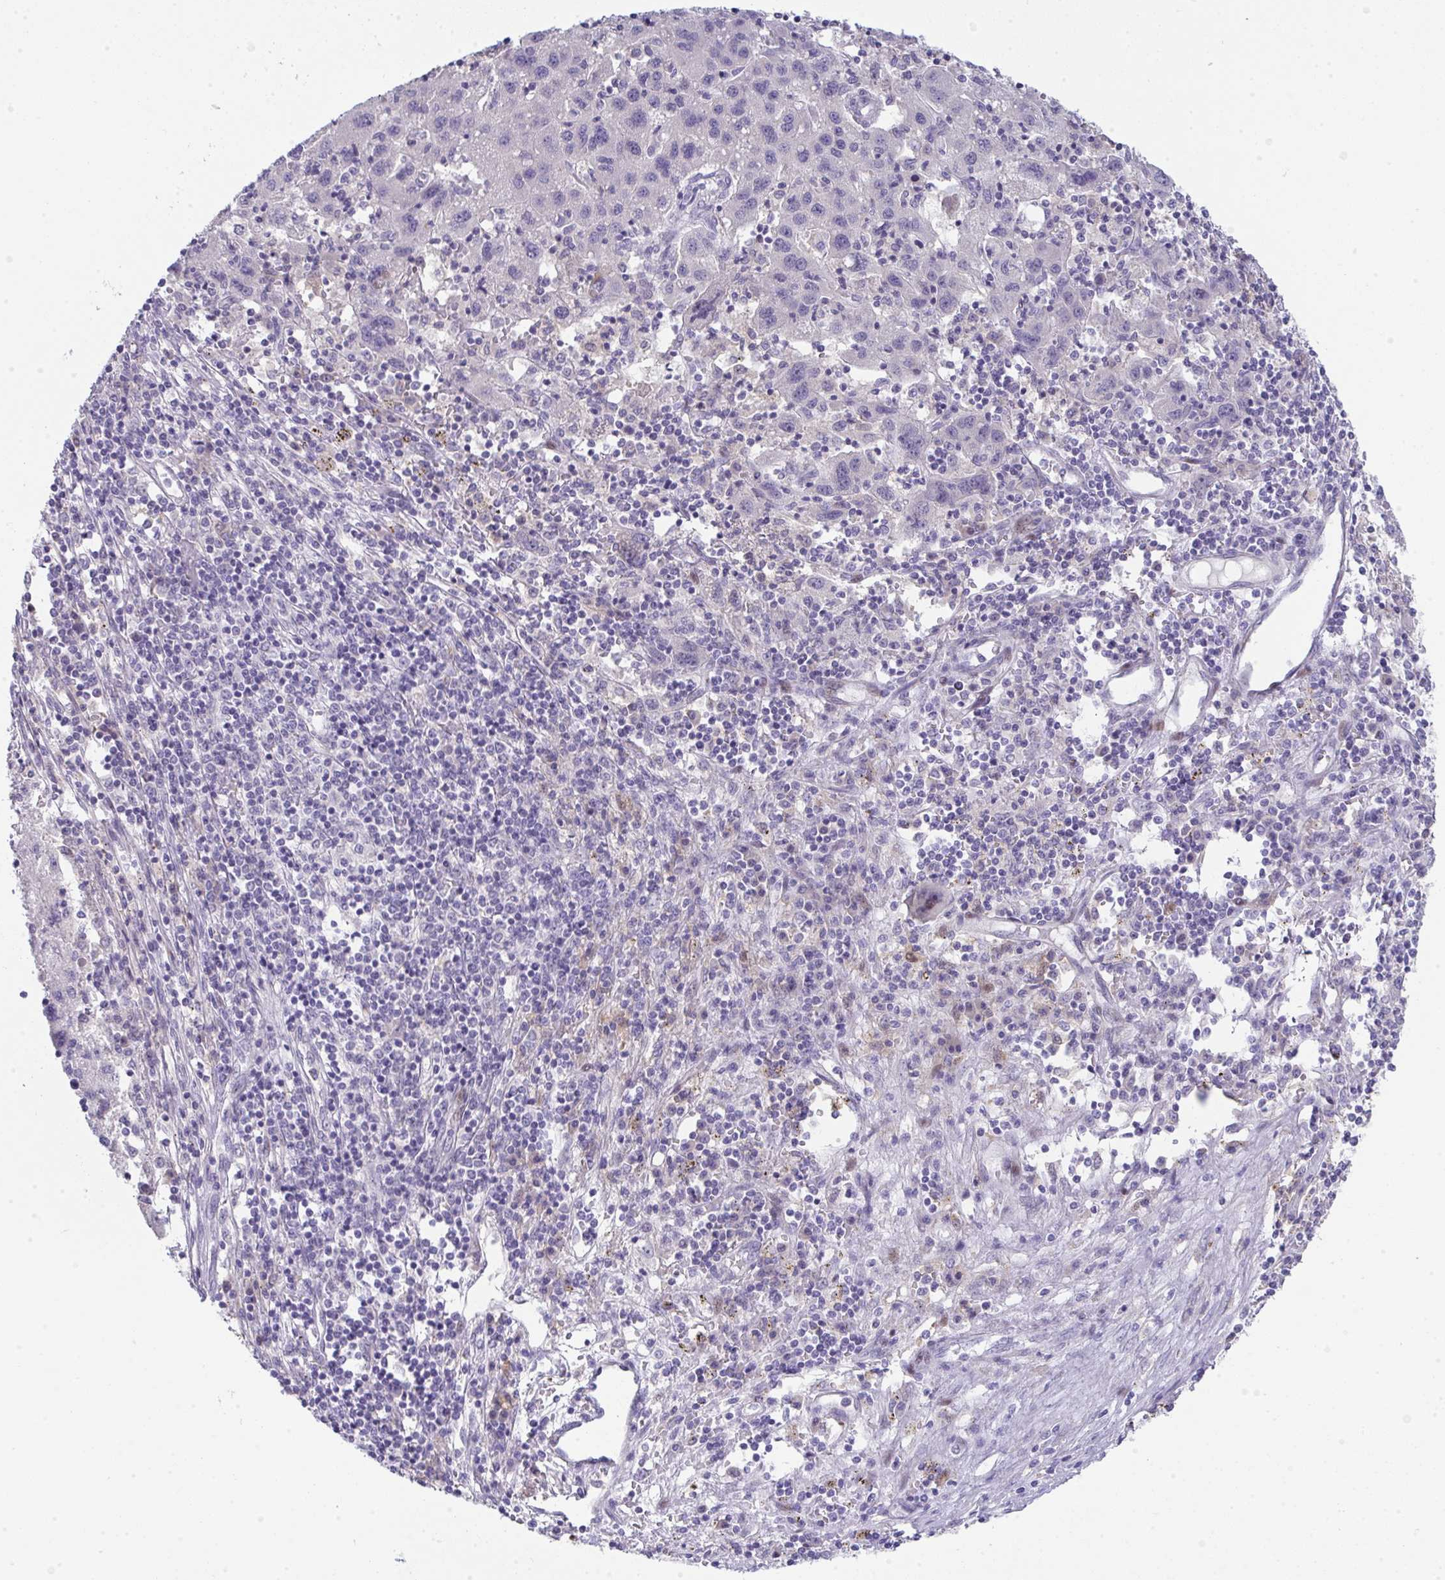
{"staining": {"intensity": "negative", "quantity": "none", "location": "none"}, "tissue": "liver cancer", "cell_type": "Tumor cells", "image_type": "cancer", "snomed": [{"axis": "morphology", "description": "Carcinoma, Hepatocellular, NOS"}, {"axis": "topography", "description": "Liver"}], "caption": "A histopathology image of human liver cancer is negative for staining in tumor cells.", "gene": "GALNT16", "patient": {"sex": "female", "age": 77}}